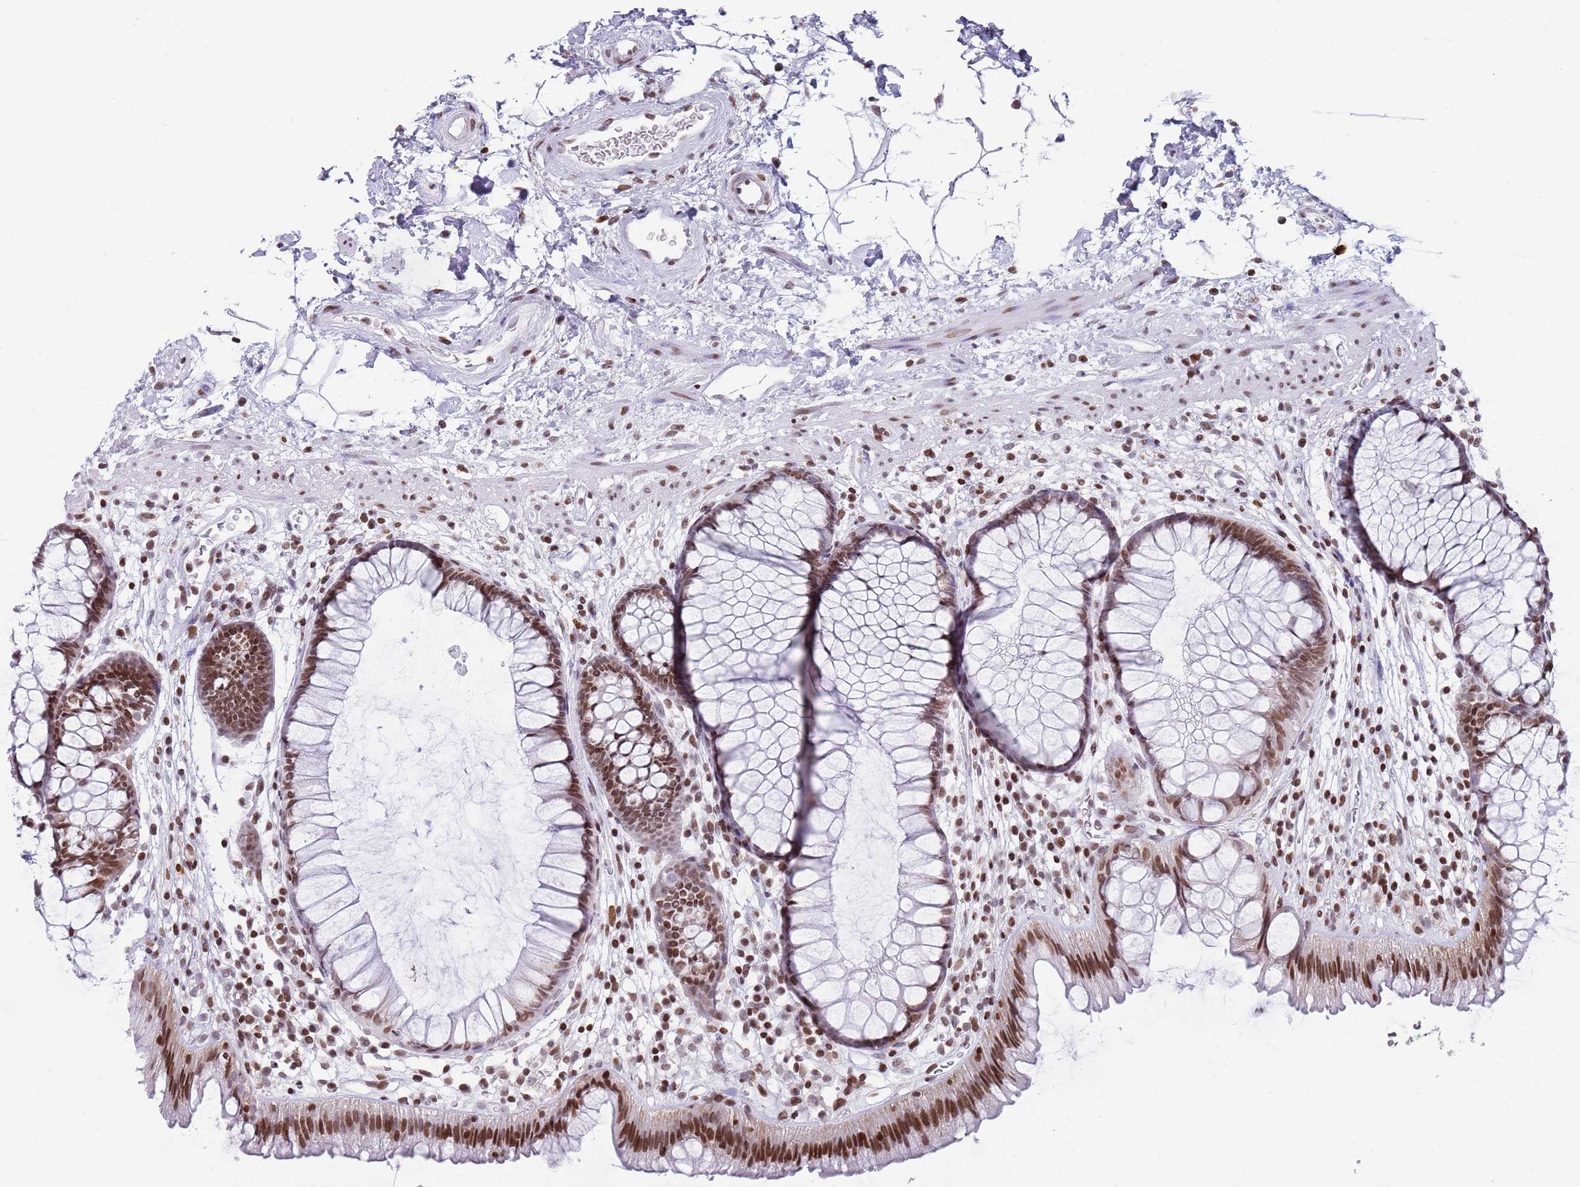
{"staining": {"intensity": "moderate", "quantity": ">75%", "location": "nuclear"}, "tissue": "rectum", "cell_type": "Glandular cells", "image_type": "normal", "snomed": [{"axis": "morphology", "description": "Normal tissue, NOS"}, {"axis": "topography", "description": "Rectum"}], "caption": "This micrograph shows immunohistochemistry staining of unremarkable human rectum, with medium moderate nuclear positivity in about >75% of glandular cells.", "gene": "ENSG00000285547", "patient": {"sex": "male", "age": 51}}